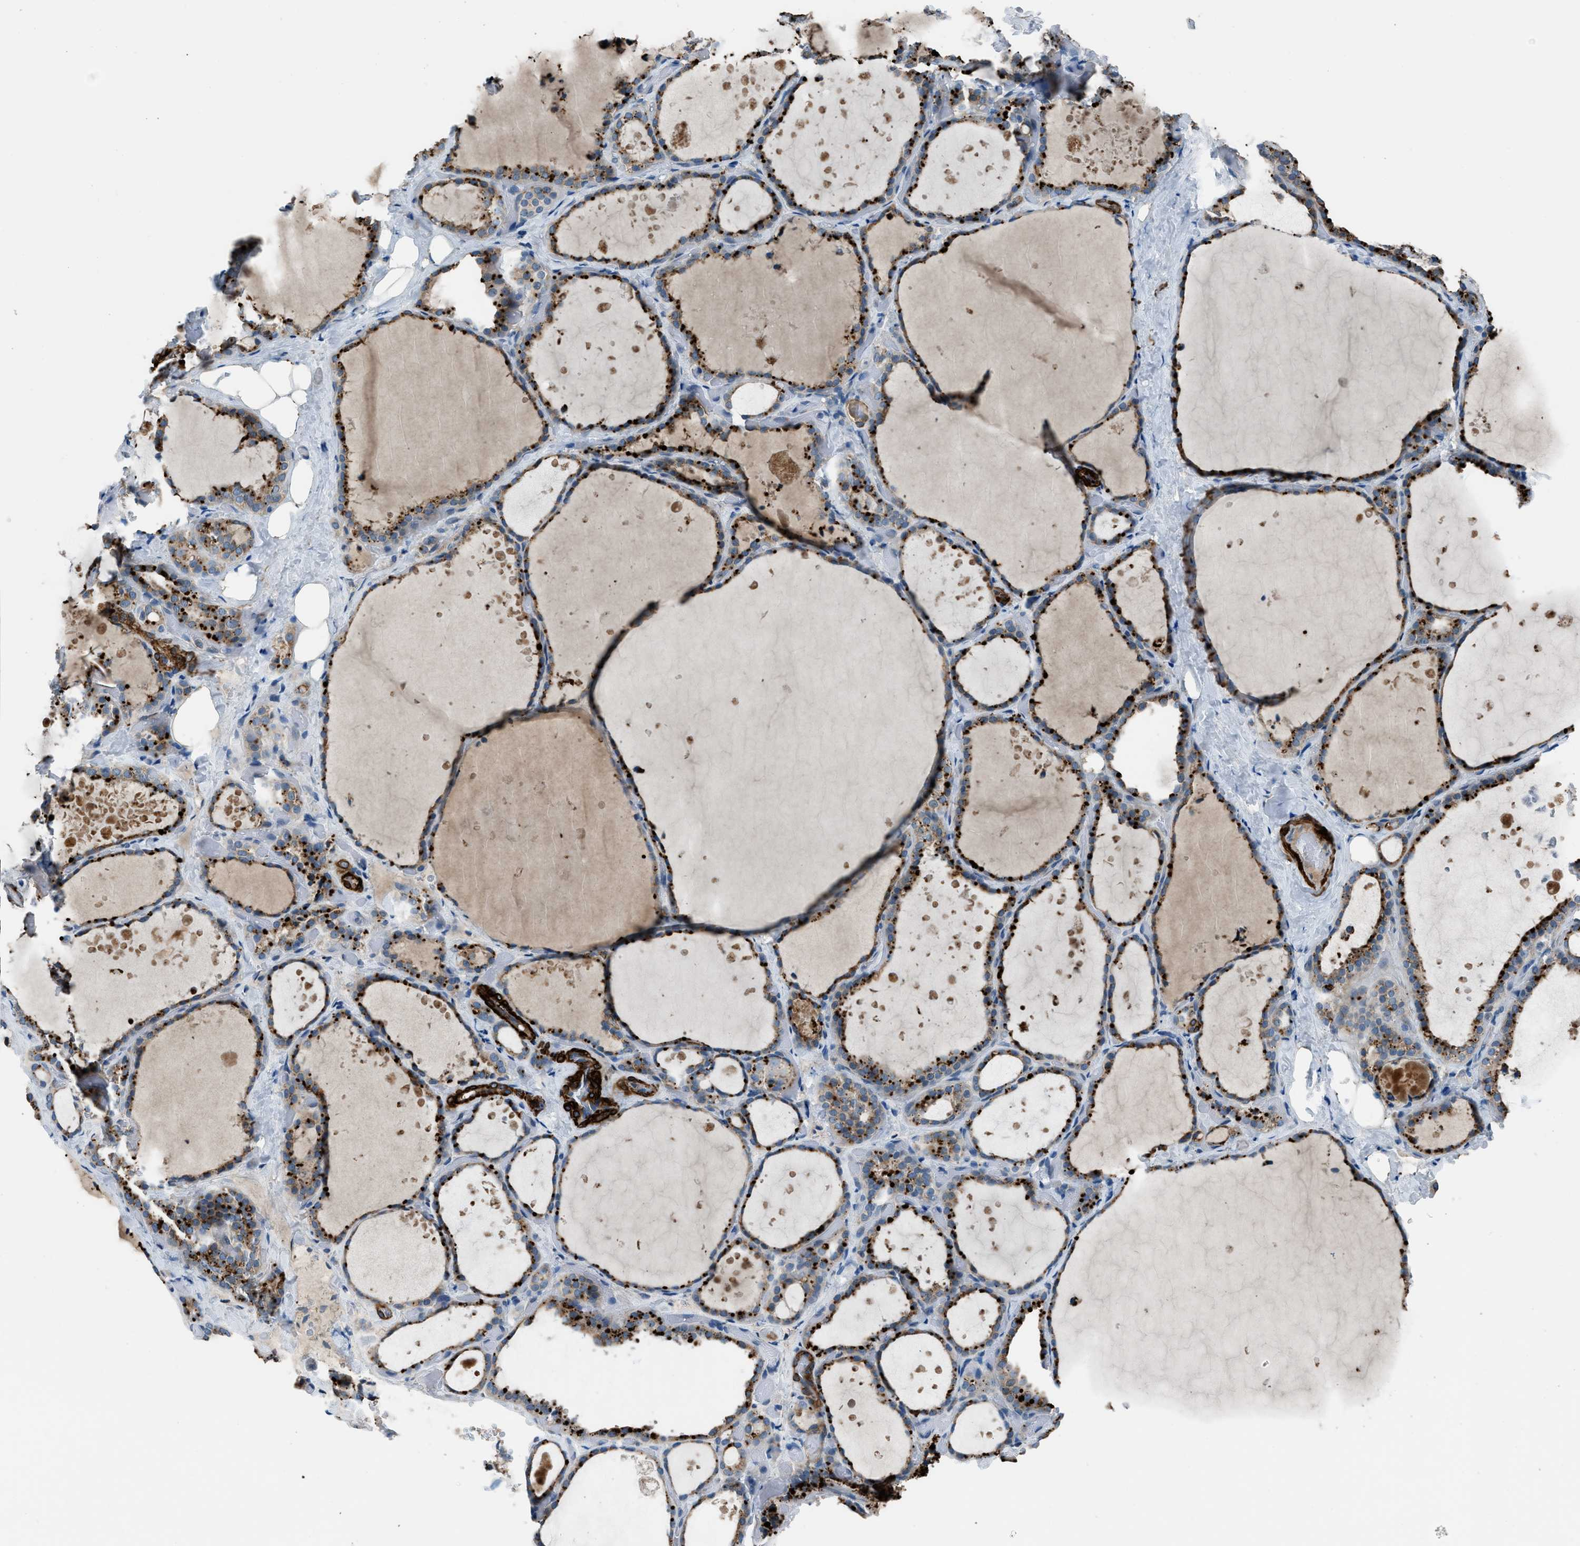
{"staining": {"intensity": "strong", "quantity": ">75%", "location": "cytoplasmic/membranous"}, "tissue": "thyroid gland", "cell_type": "Glandular cells", "image_type": "normal", "snomed": [{"axis": "morphology", "description": "Normal tissue, NOS"}, {"axis": "topography", "description": "Thyroid gland"}], "caption": "This photomicrograph shows IHC staining of benign human thyroid gland, with high strong cytoplasmic/membranous expression in about >75% of glandular cells.", "gene": "LMBR1", "patient": {"sex": "female", "age": 44}}